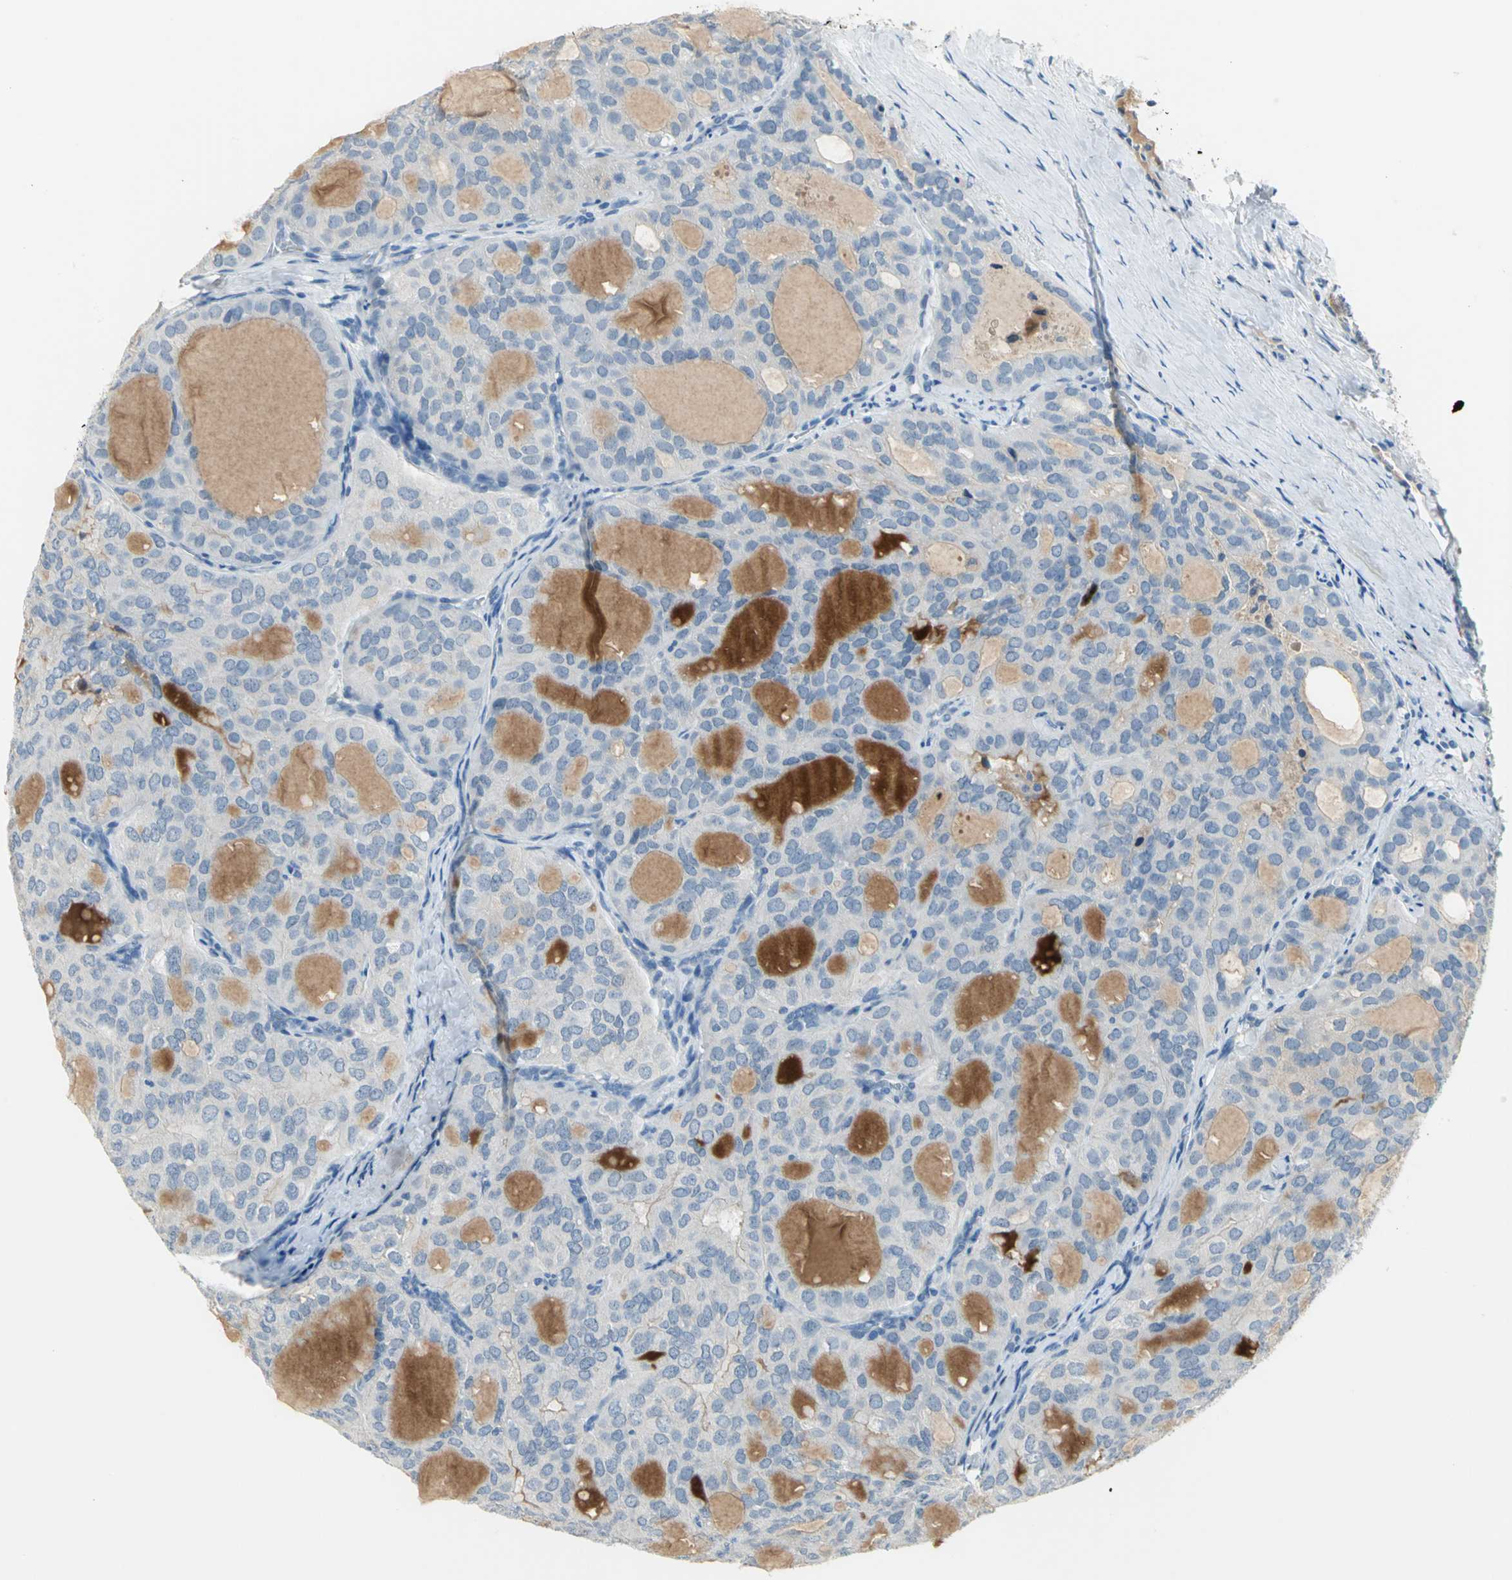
{"staining": {"intensity": "negative", "quantity": "none", "location": "none"}, "tissue": "thyroid cancer", "cell_type": "Tumor cells", "image_type": "cancer", "snomed": [{"axis": "morphology", "description": "Follicular adenoma carcinoma, NOS"}, {"axis": "topography", "description": "Thyroid gland"}], "caption": "This is an immunohistochemistry image of thyroid cancer (follicular adenoma carcinoma). There is no expression in tumor cells.", "gene": "ZIC1", "patient": {"sex": "male", "age": 75}}